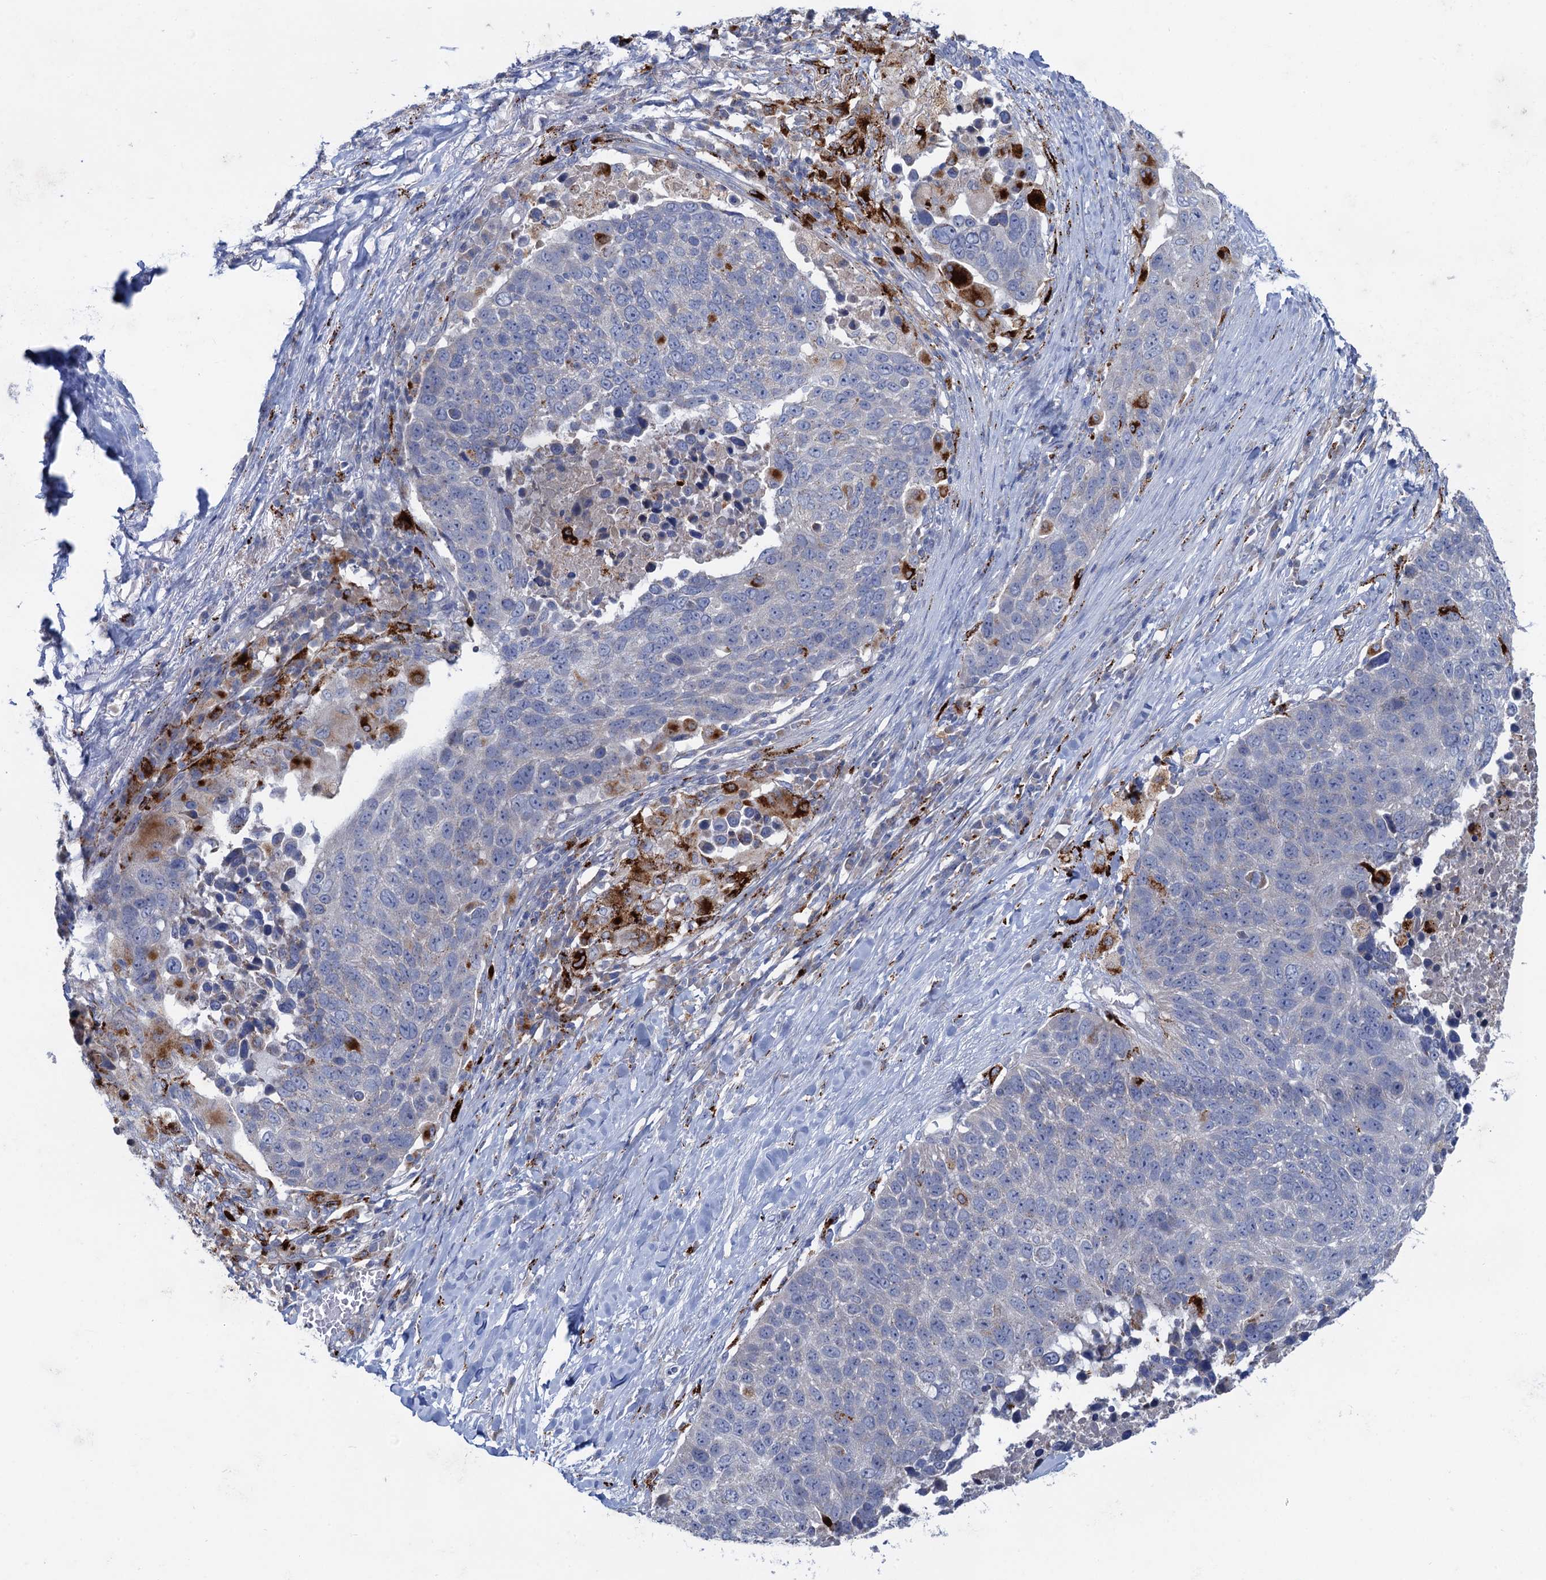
{"staining": {"intensity": "negative", "quantity": "none", "location": "none"}, "tissue": "lung cancer", "cell_type": "Tumor cells", "image_type": "cancer", "snomed": [{"axis": "morphology", "description": "Normal tissue, NOS"}, {"axis": "morphology", "description": "Squamous cell carcinoma, NOS"}, {"axis": "topography", "description": "Lymph node"}, {"axis": "topography", "description": "Lung"}], "caption": "The histopathology image displays no staining of tumor cells in lung cancer (squamous cell carcinoma).", "gene": "ANKS3", "patient": {"sex": "male", "age": 66}}